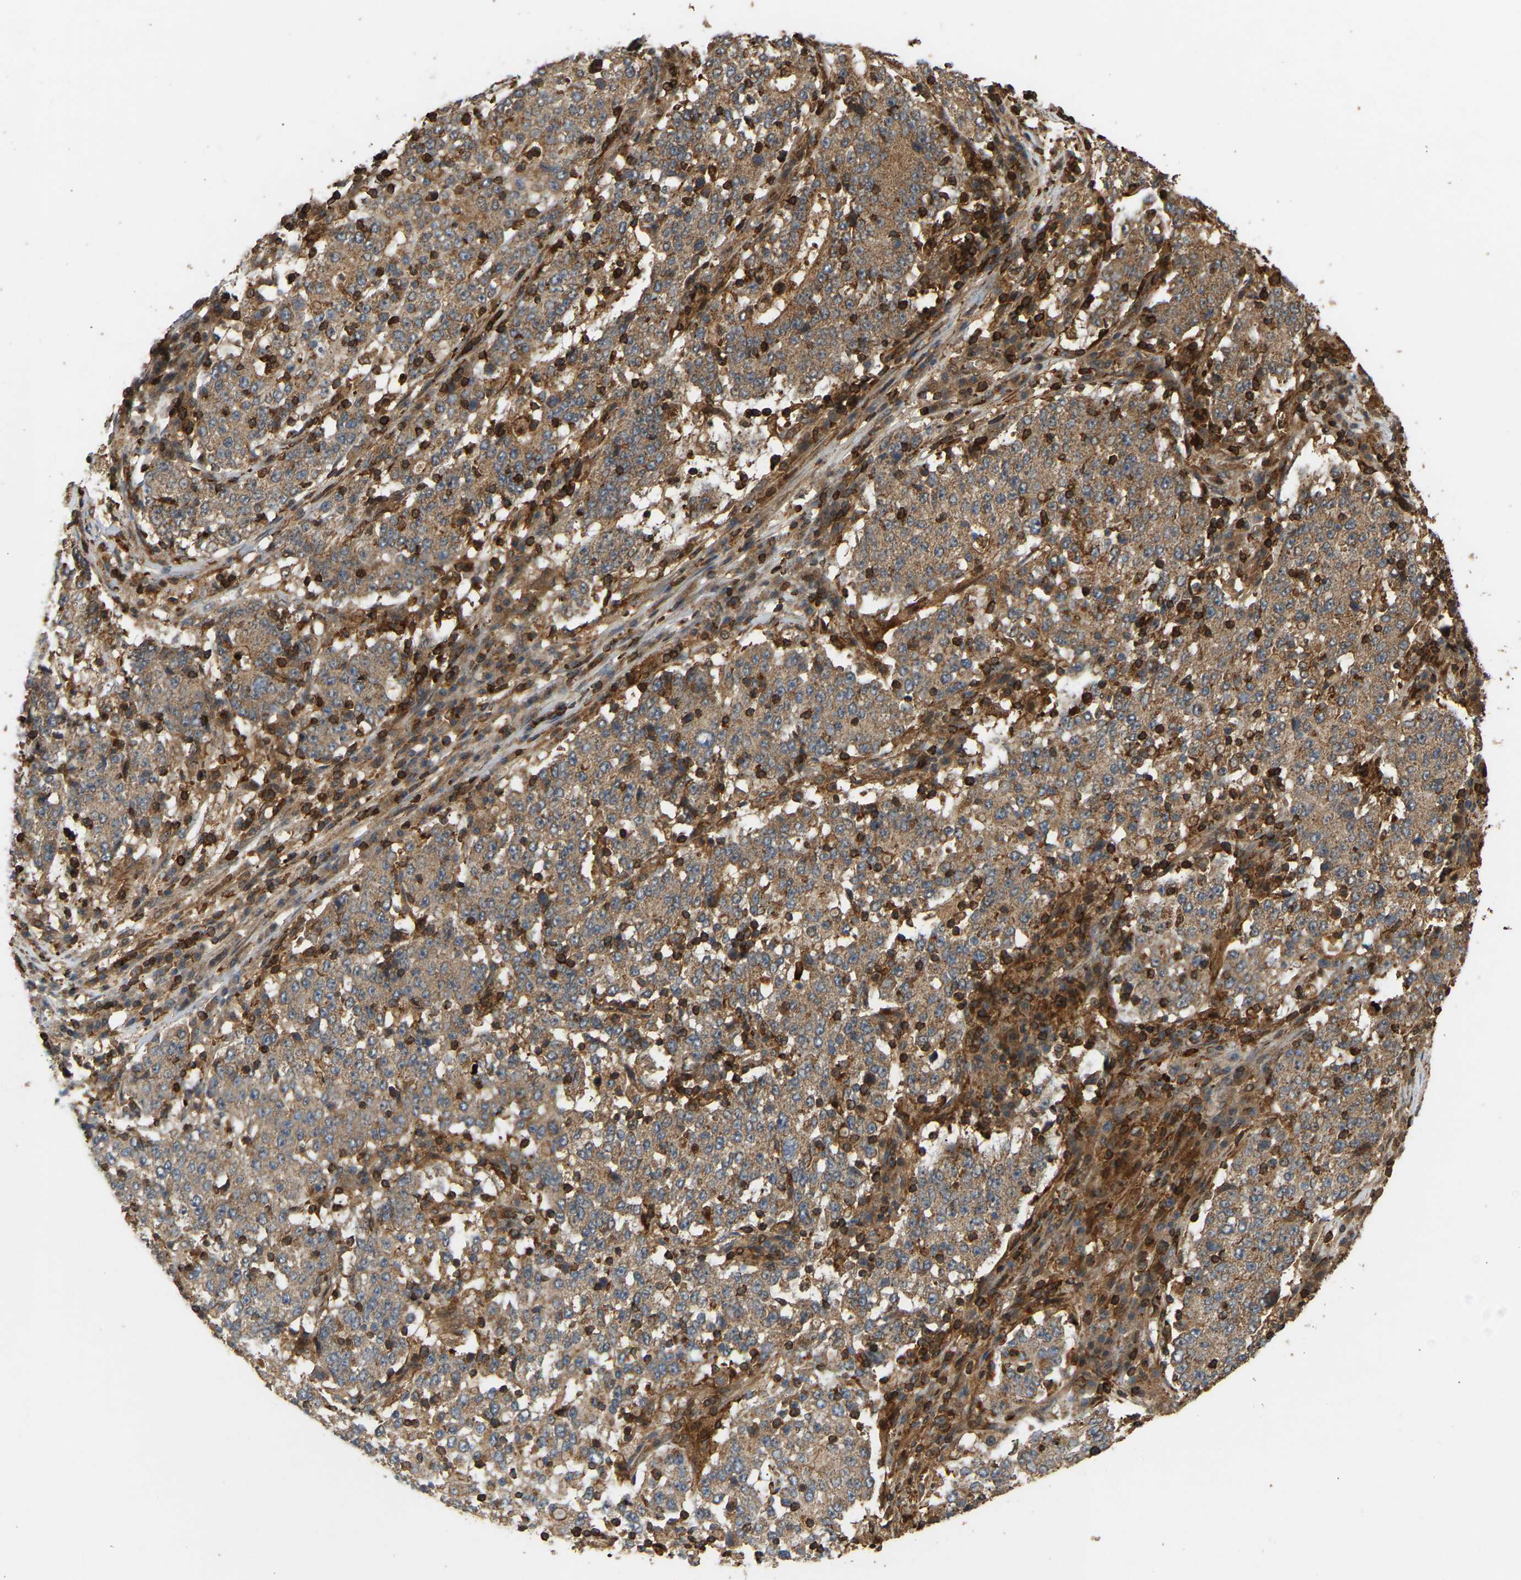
{"staining": {"intensity": "moderate", "quantity": ">75%", "location": "cytoplasmic/membranous"}, "tissue": "stomach cancer", "cell_type": "Tumor cells", "image_type": "cancer", "snomed": [{"axis": "morphology", "description": "Adenocarcinoma, NOS"}, {"axis": "topography", "description": "Stomach"}], "caption": "Protein expression analysis of human stomach cancer reveals moderate cytoplasmic/membranous positivity in about >75% of tumor cells.", "gene": "GOPC", "patient": {"sex": "male", "age": 59}}